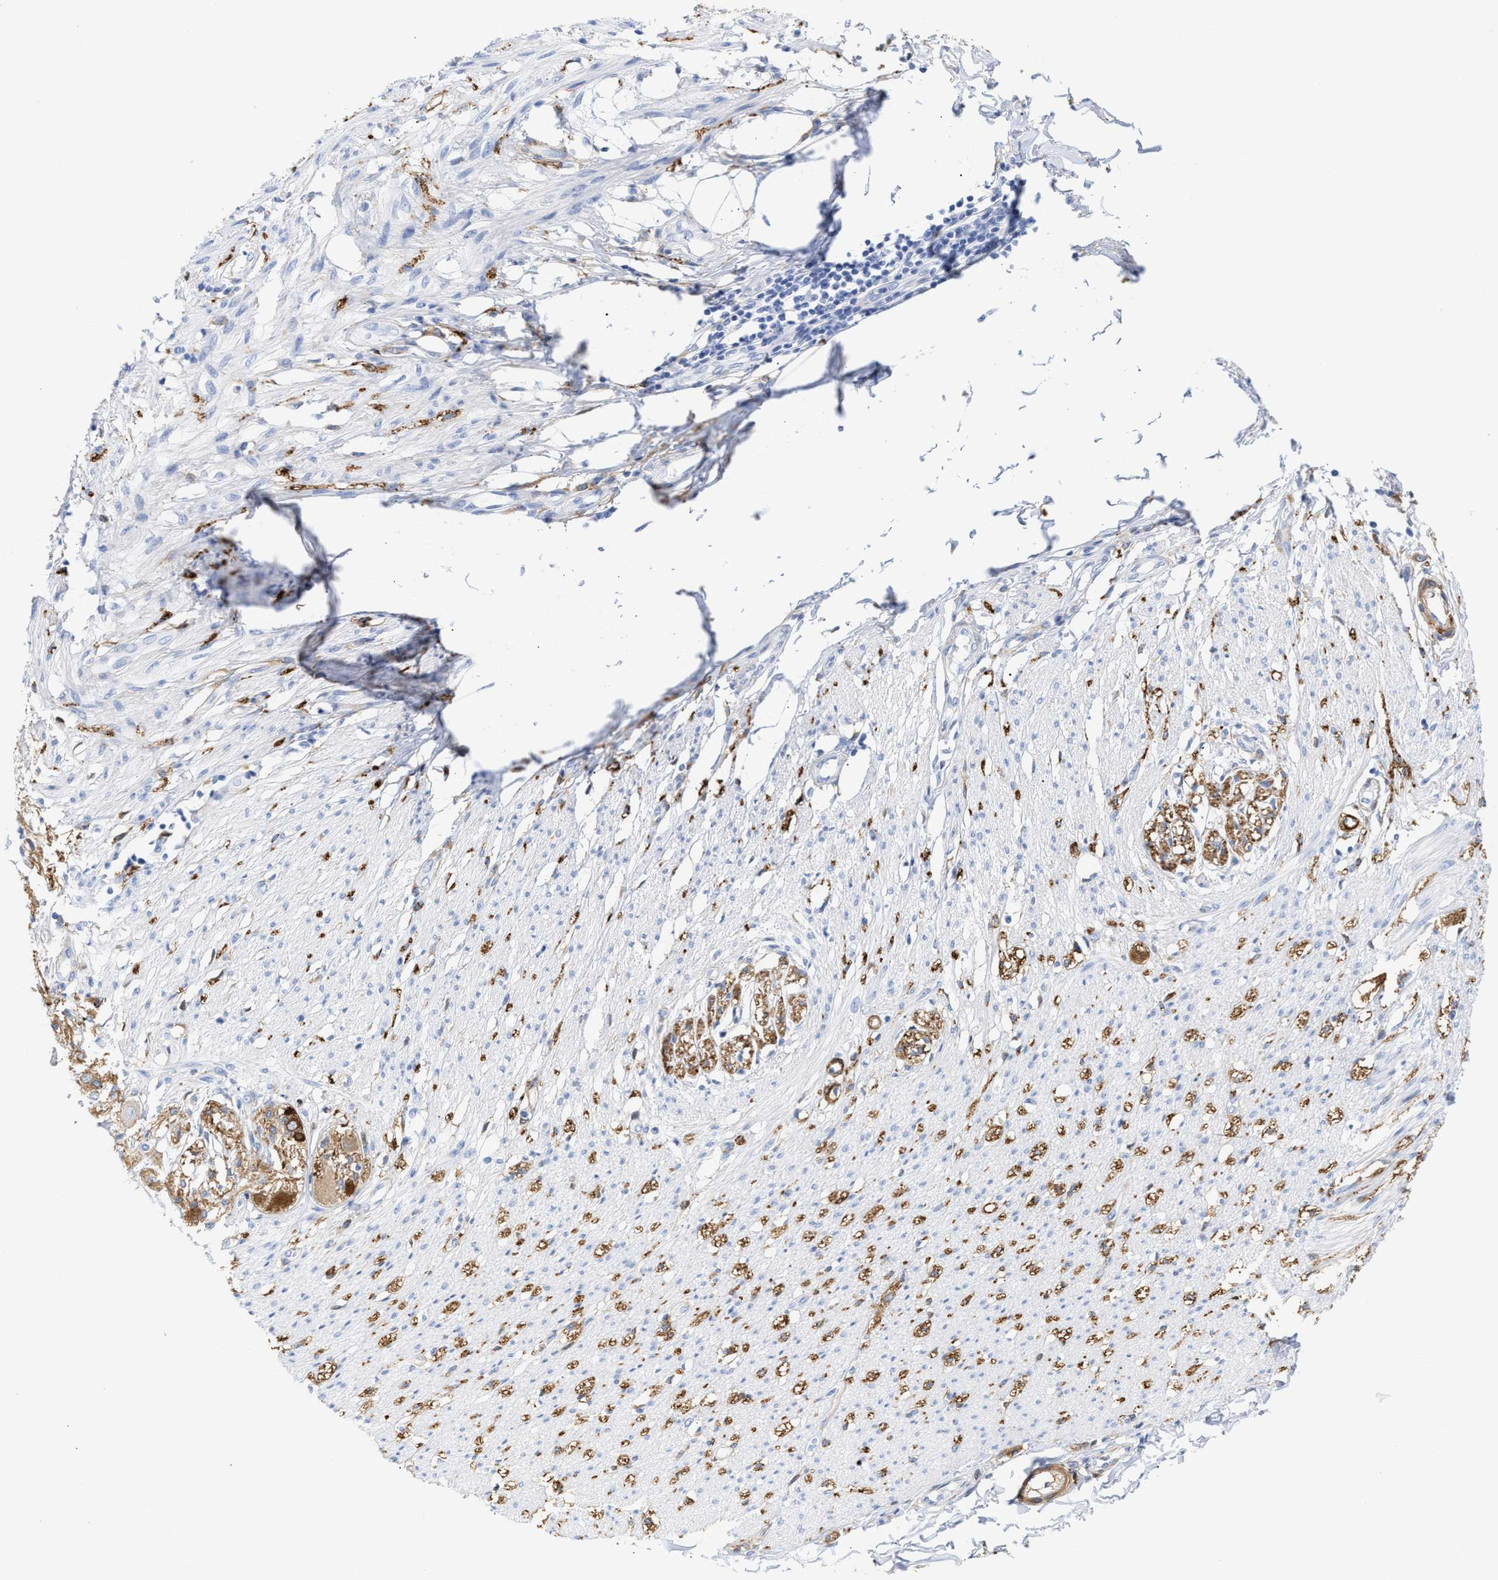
{"staining": {"intensity": "negative", "quantity": "none", "location": "none"}, "tissue": "smooth muscle", "cell_type": "Smooth muscle cells", "image_type": "normal", "snomed": [{"axis": "morphology", "description": "Normal tissue, NOS"}, {"axis": "morphology", "description": "Adenocarcinoma, NOS"}, {"axis": "topography", "description": "Colon"}, {"axis": "topography", "description": "Peripheral nerve tissue"}], "caption": "DAB (3,3'-diaminobenzidine) immunohistochemical staining of benign human smooth muscle exhibits no significant staining in smooth muscle cells.", "gene": "AMPH", "patient": {"sex": "male", "age": 14}}